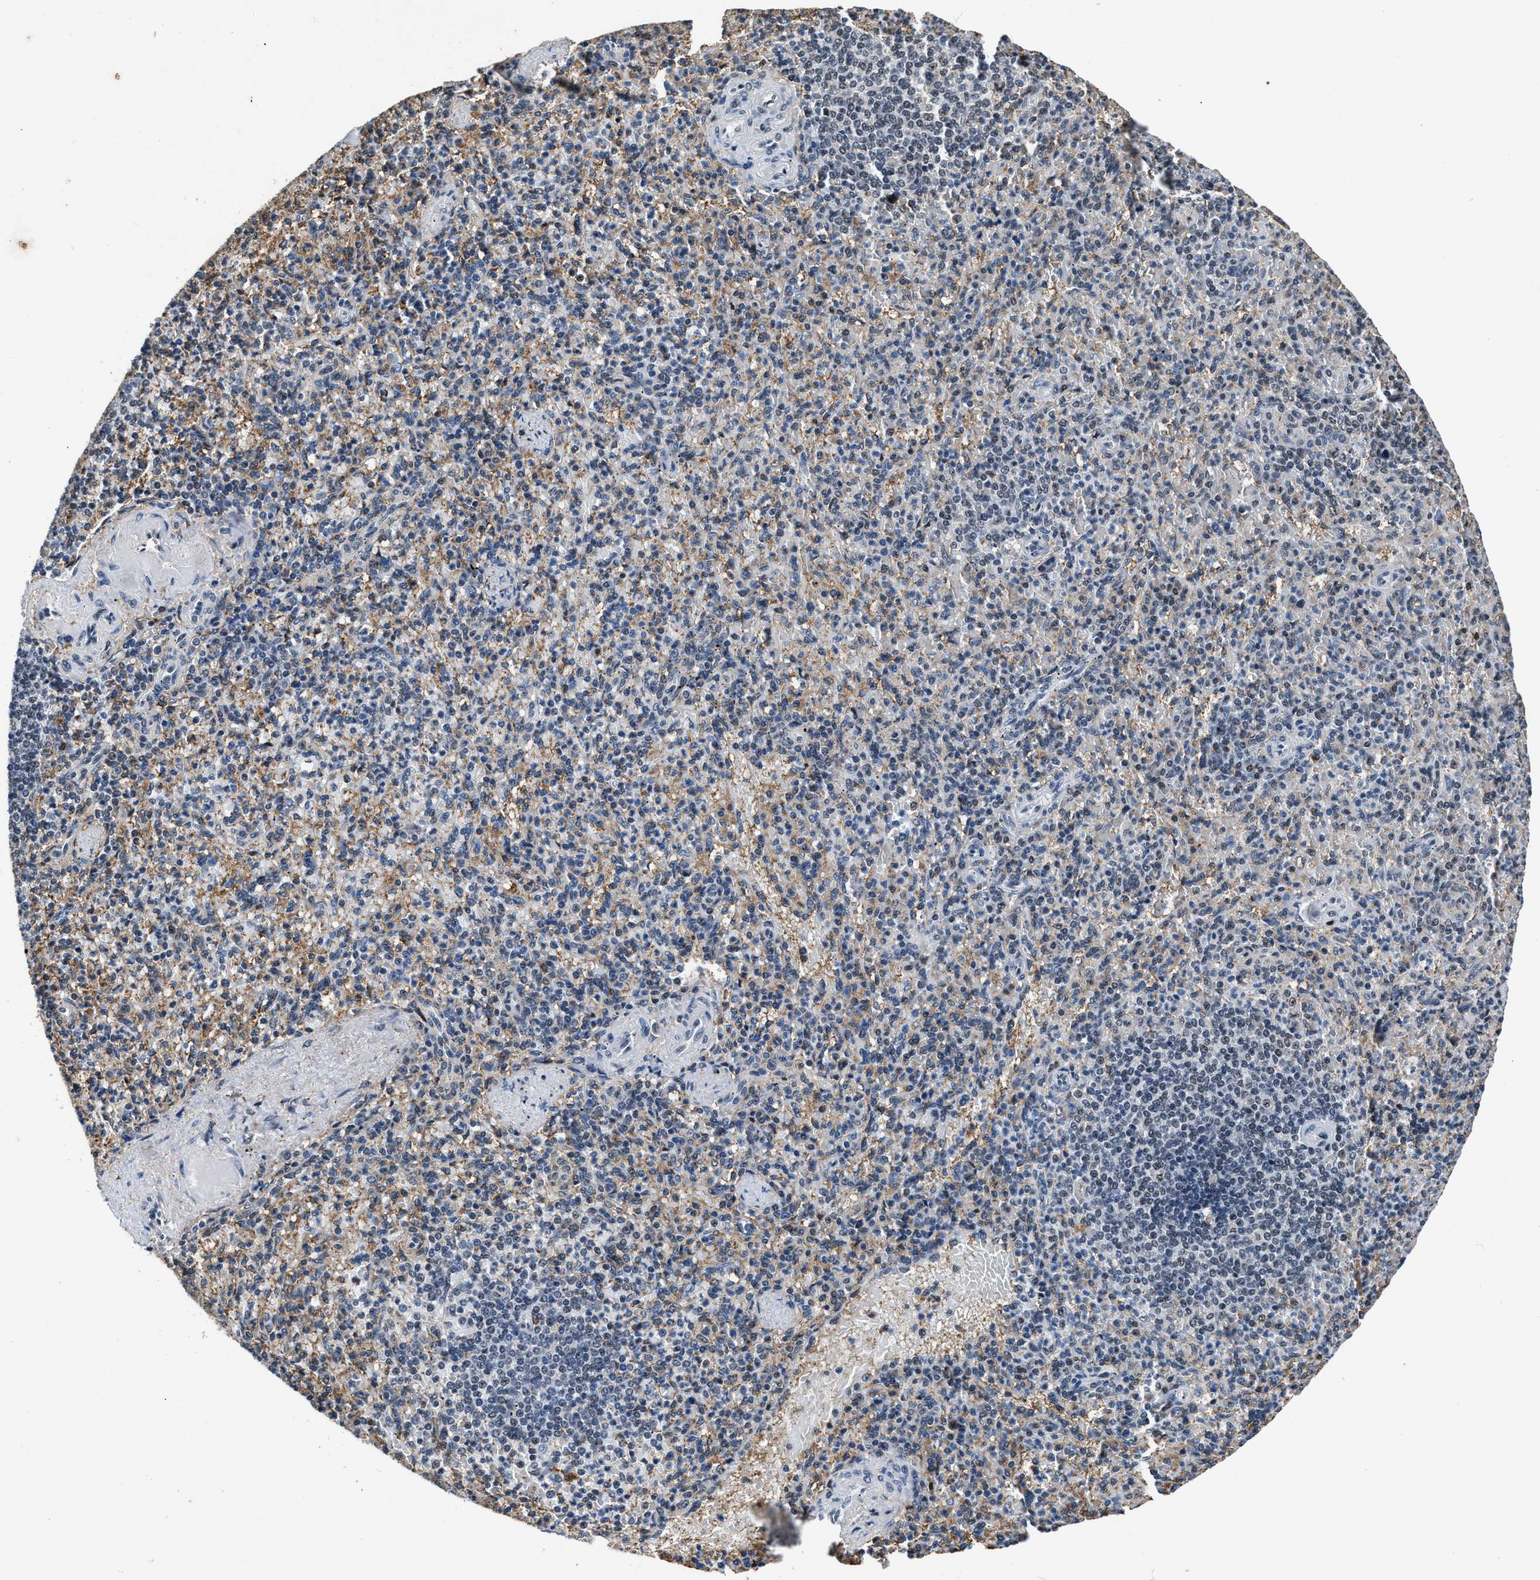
{"staining": {"intensity": "moderate", "quantity": "25%-75%", "location": "nuclear"}, "tissue": "spleen", "cell_type": "Cells in red pulp", "image_type": "normal", "snomed": [{"axis": "morphology", "description": "Normal tissue, NOS"}, {"axis": "topography", "description": "Spleen"}], "caption": "This is an image of IHC staining of unremarkable spleen, which shows moderate expression in the nuclear of cells in red pulp.", "gene": "HNRNPF", "patient": {"sex": "female", "age": 74}}